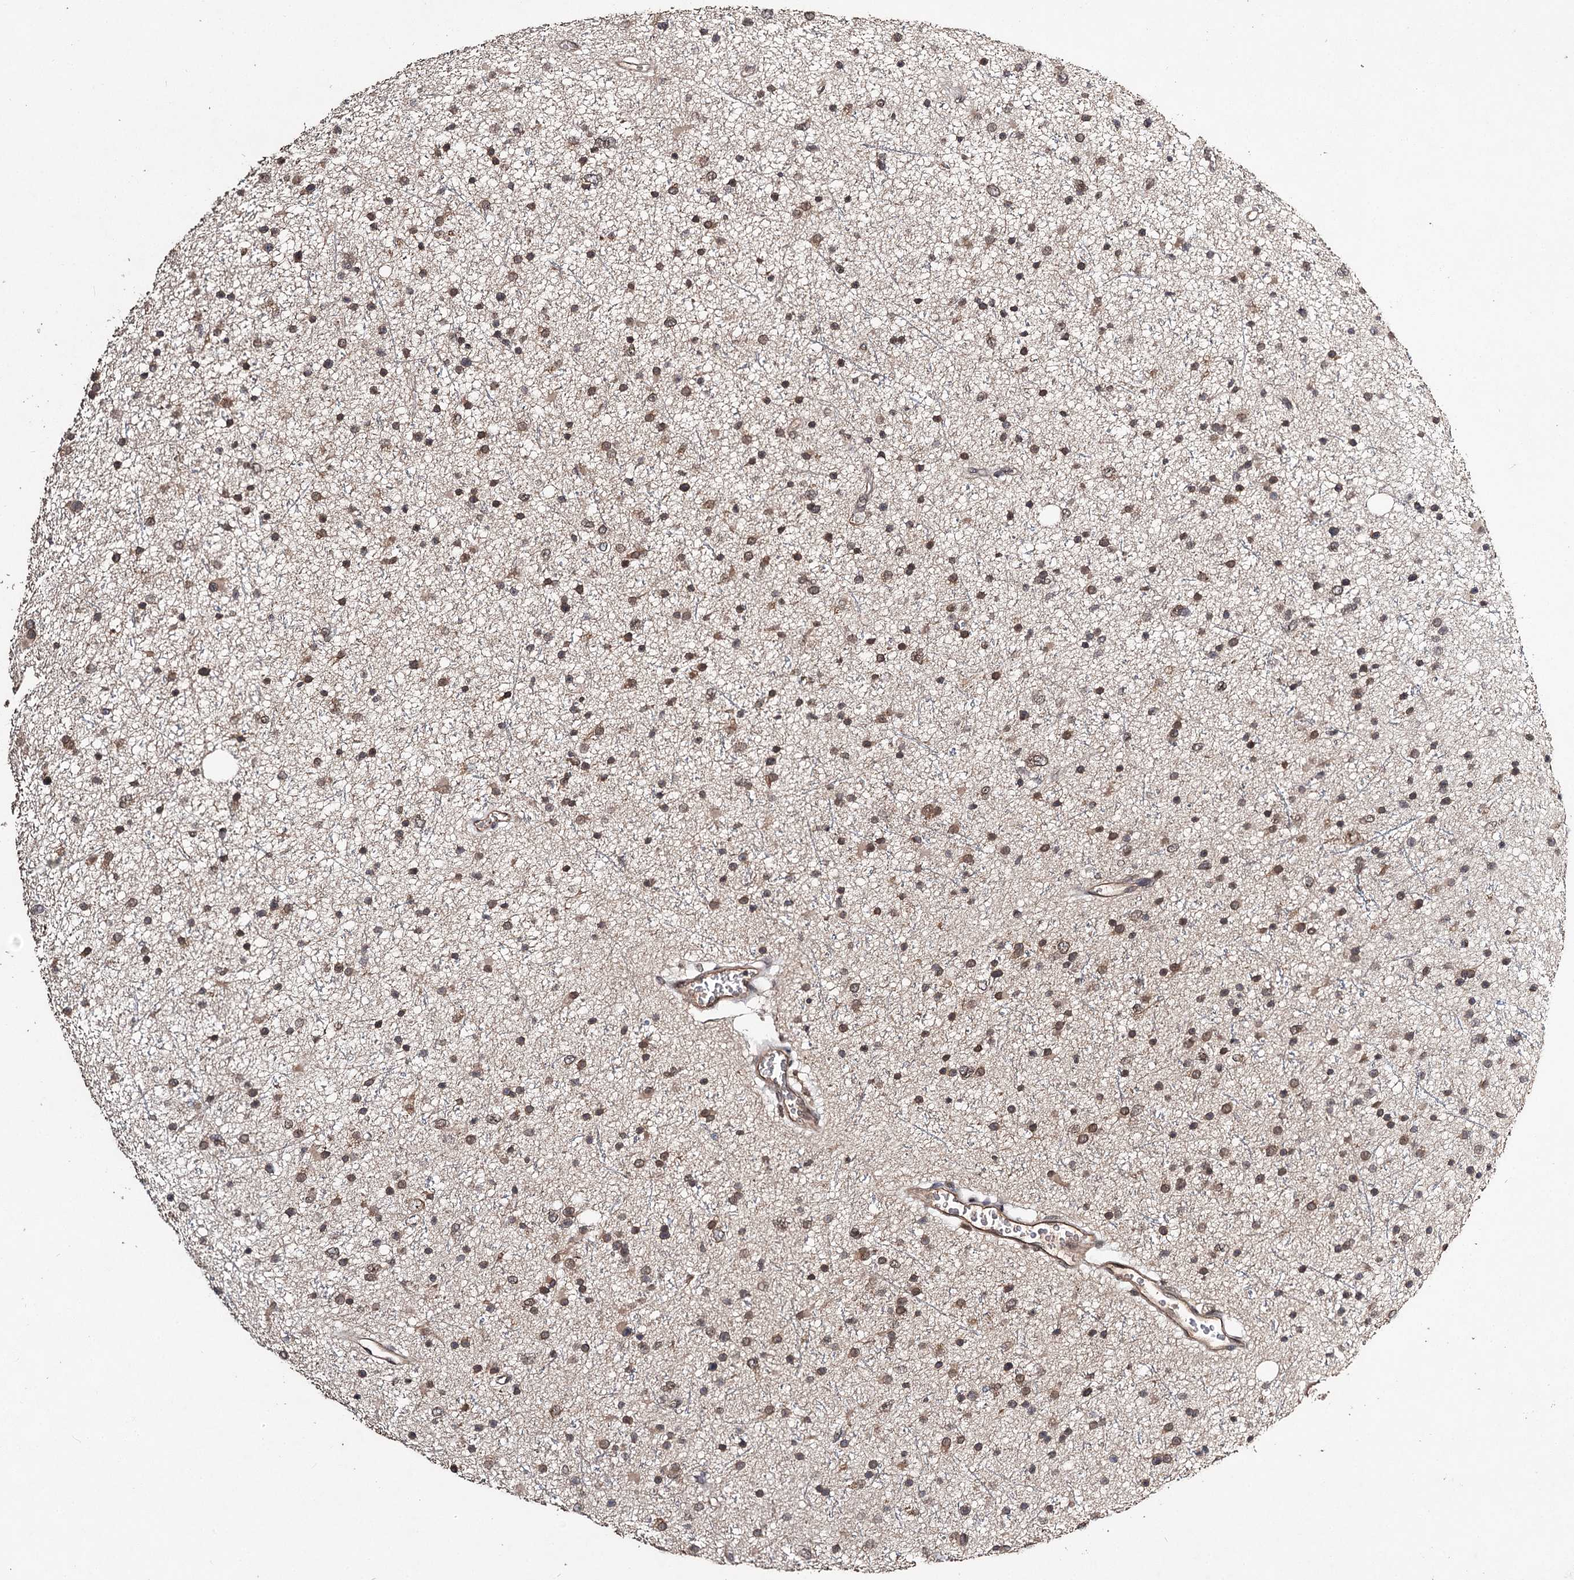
{"staining": {"intensity": "weak", "quantity": ">75%", "location": "cytoplasmic/membranous,nuclear"}, "tissue": "glioma", "cell_type": "Tumor cells", "image_type": "cancer", "snomed": [{"axis": "morphology", "description": "Glioma, malignant, Low grade"}, {"axis": "topography", "description": "Cerebral cortex"}], "caption": "Weak cytoplasmic/membranous and nuclear expression is seen in approximately >75% of tumor cells in glioma.", "gene": "NOPCHAP1", "patient": {"sex": "female", "age": 39}}